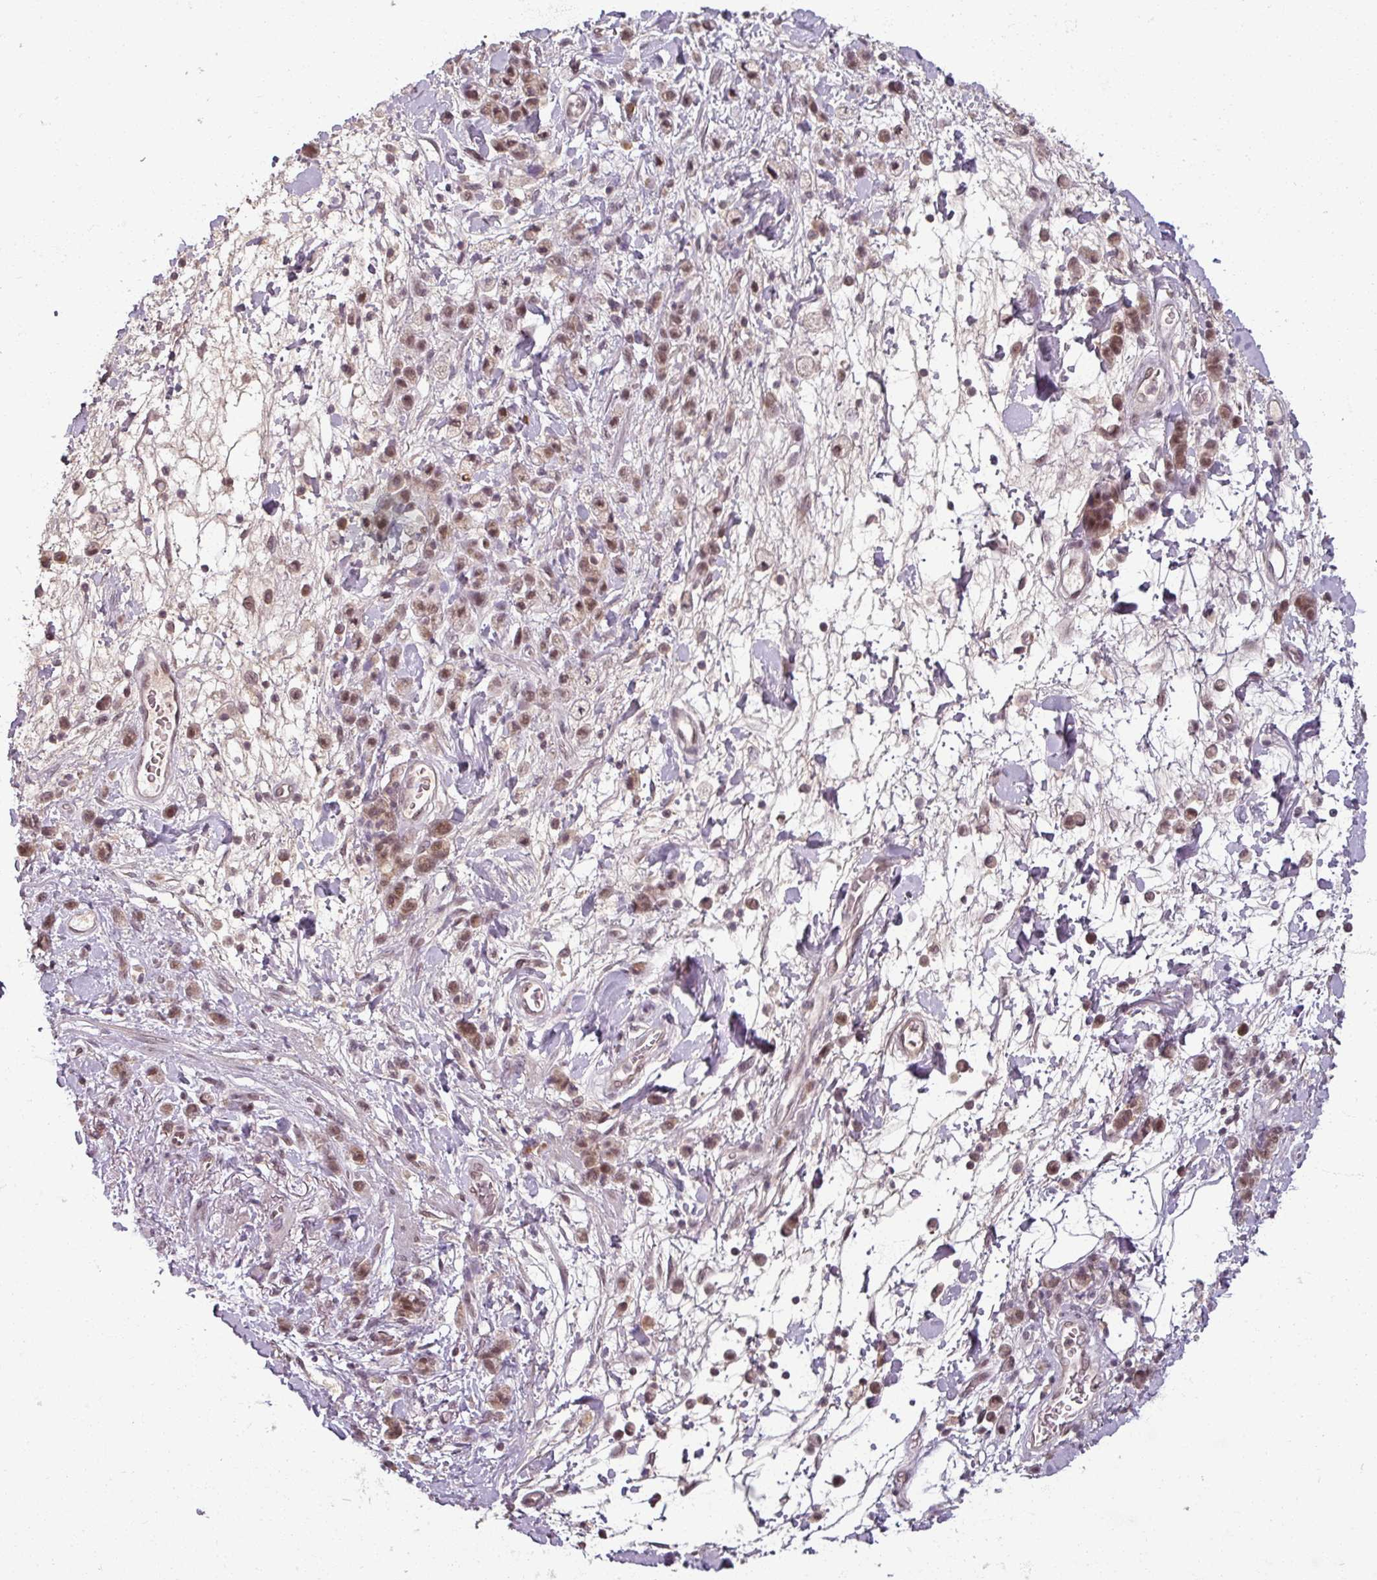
{"staining": {"intensity": "moderate", "quantity": "<25%", "location": "nuclear"}, "tissue": "stomach cancer", "cell_type": "Tumor cells", "image_type": "cancer", "snomed": [{"axis": "morphology", "description": "Adenocarcinoma, NOS"}, {"axis": "topography", "description": "Stomach"}], "caption": "Stomach adenocarcinoma stained with a brown dye shows moderate nuclear positive staining in about <25% of tumor cells.", "gene": "POLR2G", "patient": {"sex": "male", "age": 77}}